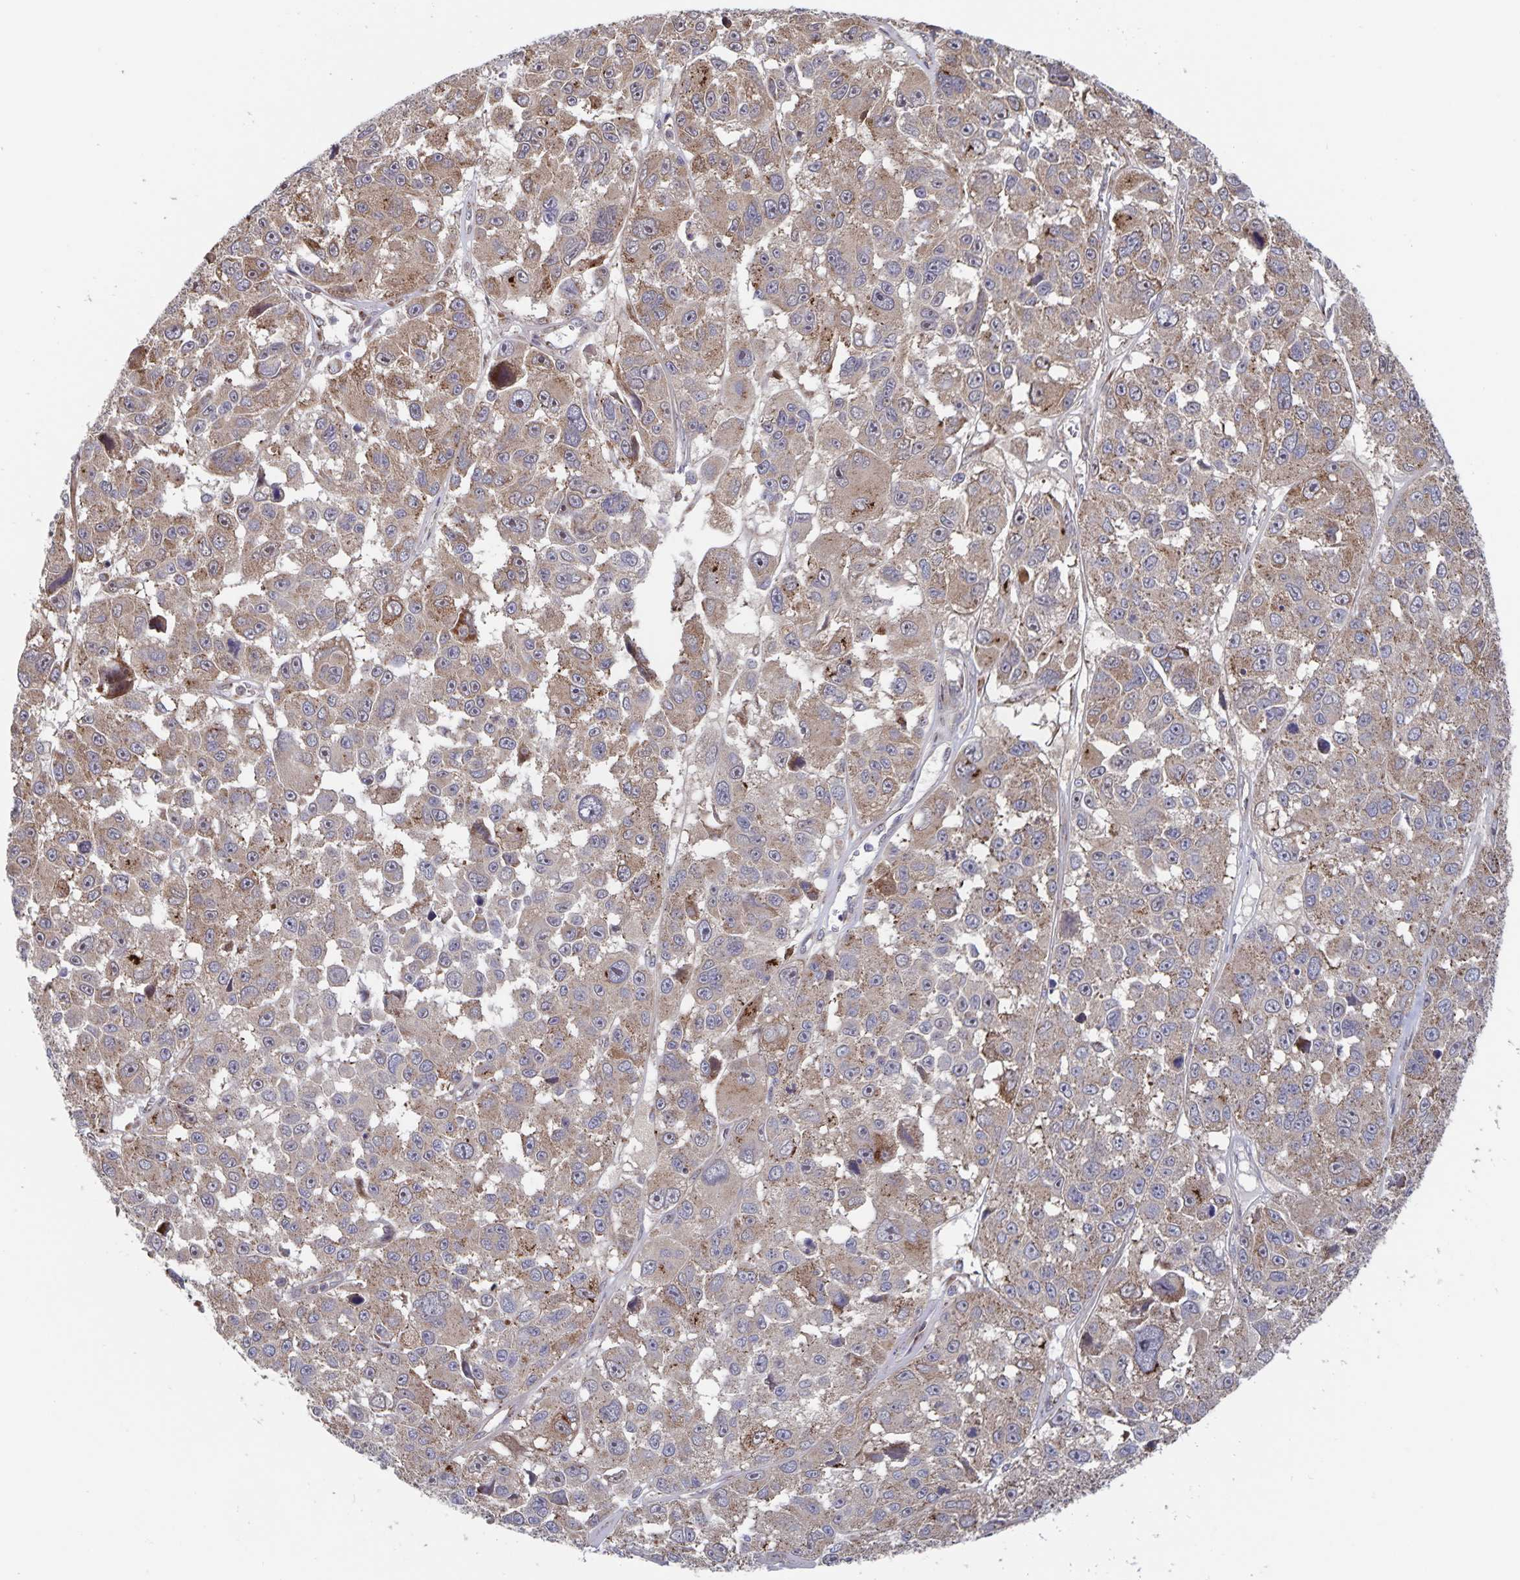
{"staining": {"intensity": "weak", "quantity": "25%-75%", "location": "cytoplasmic/membranous"}, "tissue": "melanoma", "cell_type": "Tumor cells", "image_type": "cancer", "snomed": [{"axis": "morphology", "description": "Malignant melanoma, NOS"}, {"axis": "topography", "description": "Skin"}], "caption": "This is an image of immunohistochemistry (IHC) staining of malignant melanoma, which shows weak staining in the cytoplasmic/membranous of tumor cells.", "gene": "ACACA", "patient": {"sex": "female", "age": 66}}